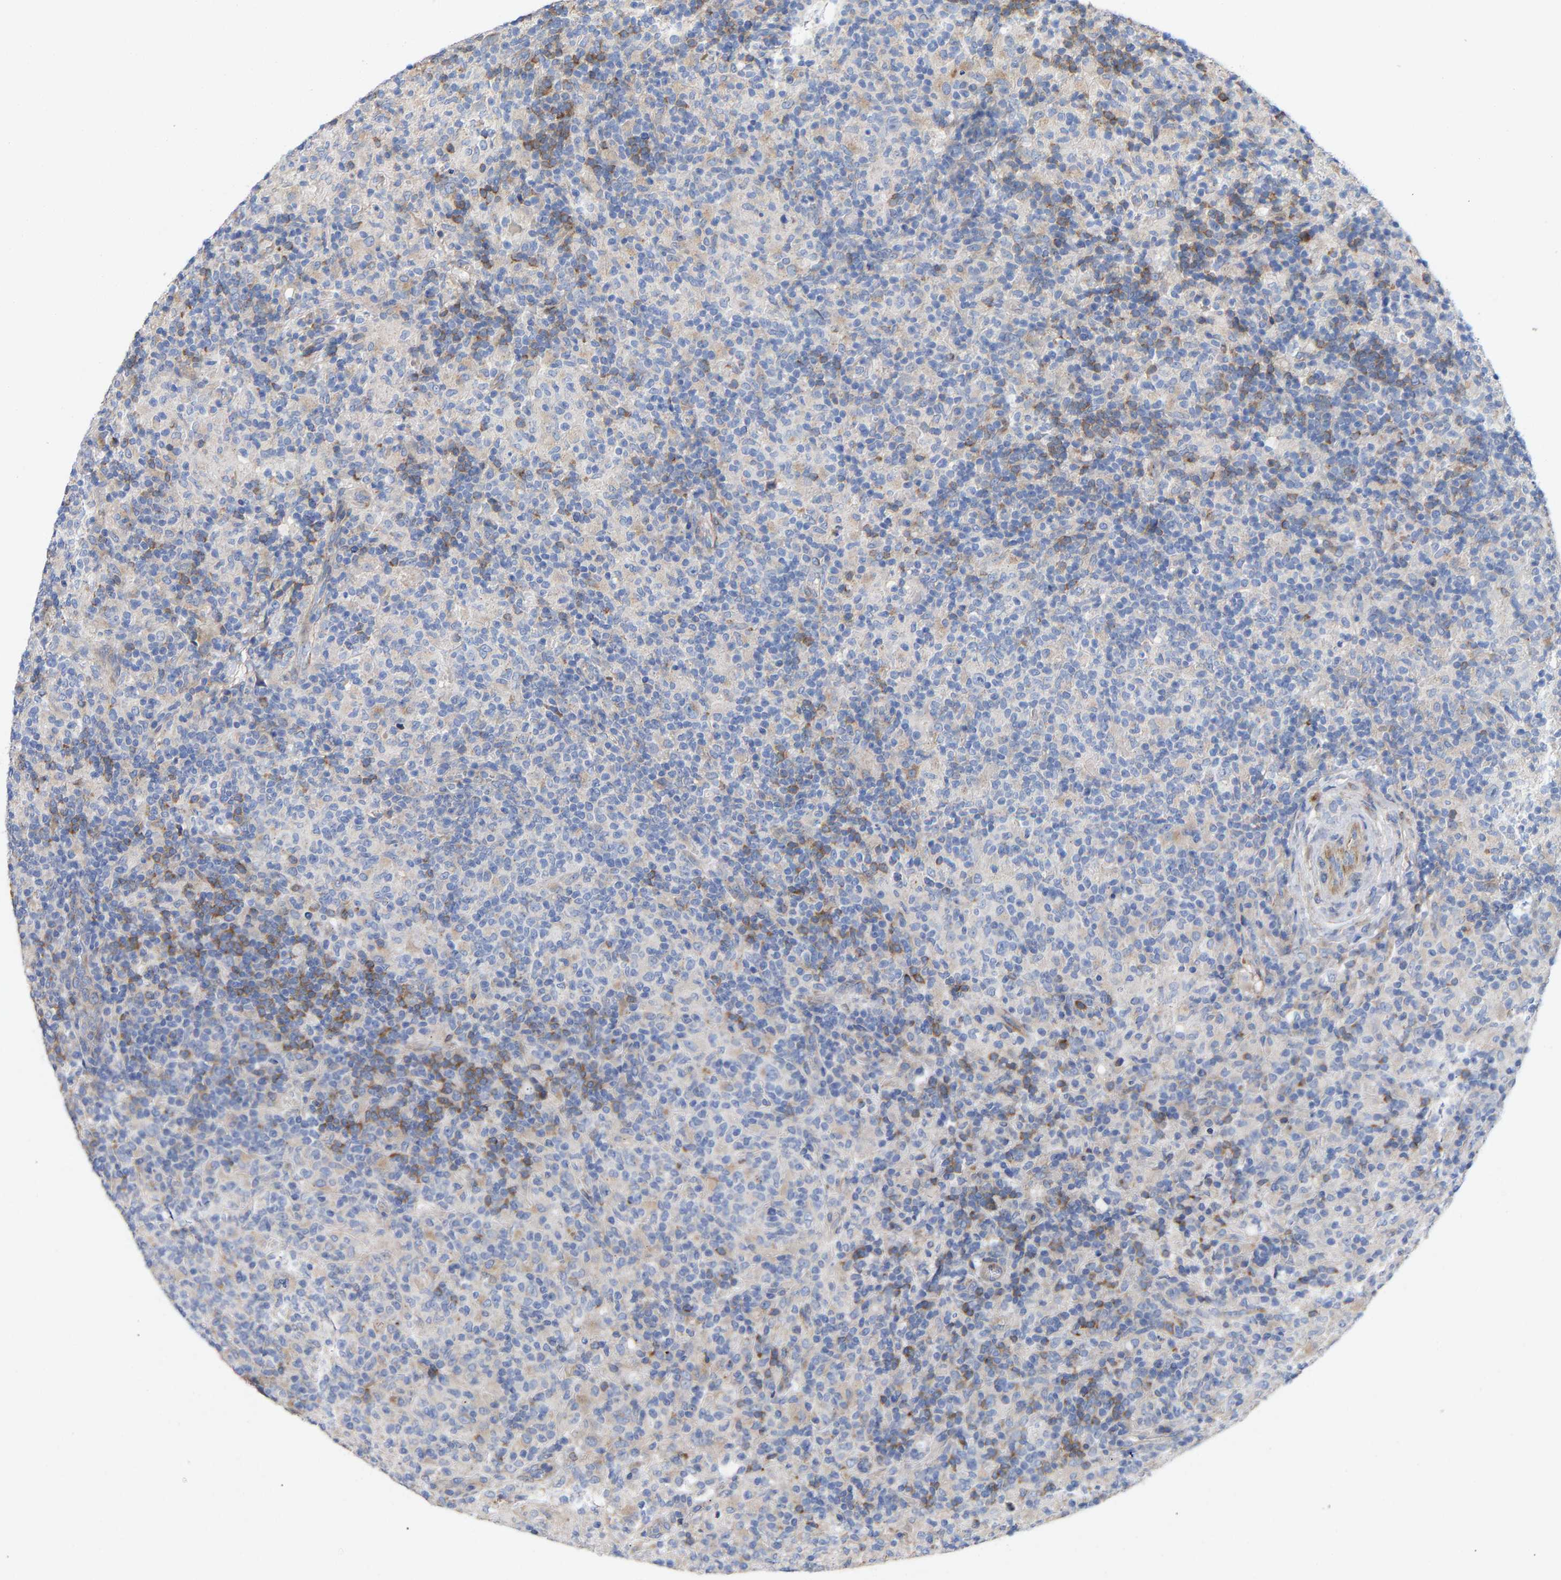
{"staining": {"intensity": "negative", "quantity": "none", "location": "none"}, "tissue": "lymphoma", "cell_type": "Tumor cells", "image_type": "cancer", "snomed": [{"axis": "morphology", "description": "Hodgkin's disease, NOS"}, {"axis": "topography", "description": "Lymph node"}], "caption": "High power microscopy photomicrograph of an immunohistochemistry (IHC) photomicrograph of lymphoma, revealing no significant staining in tumor cells.", "gene": "PPP1R15A", "patient": {"sex": "male", "age": 70}}